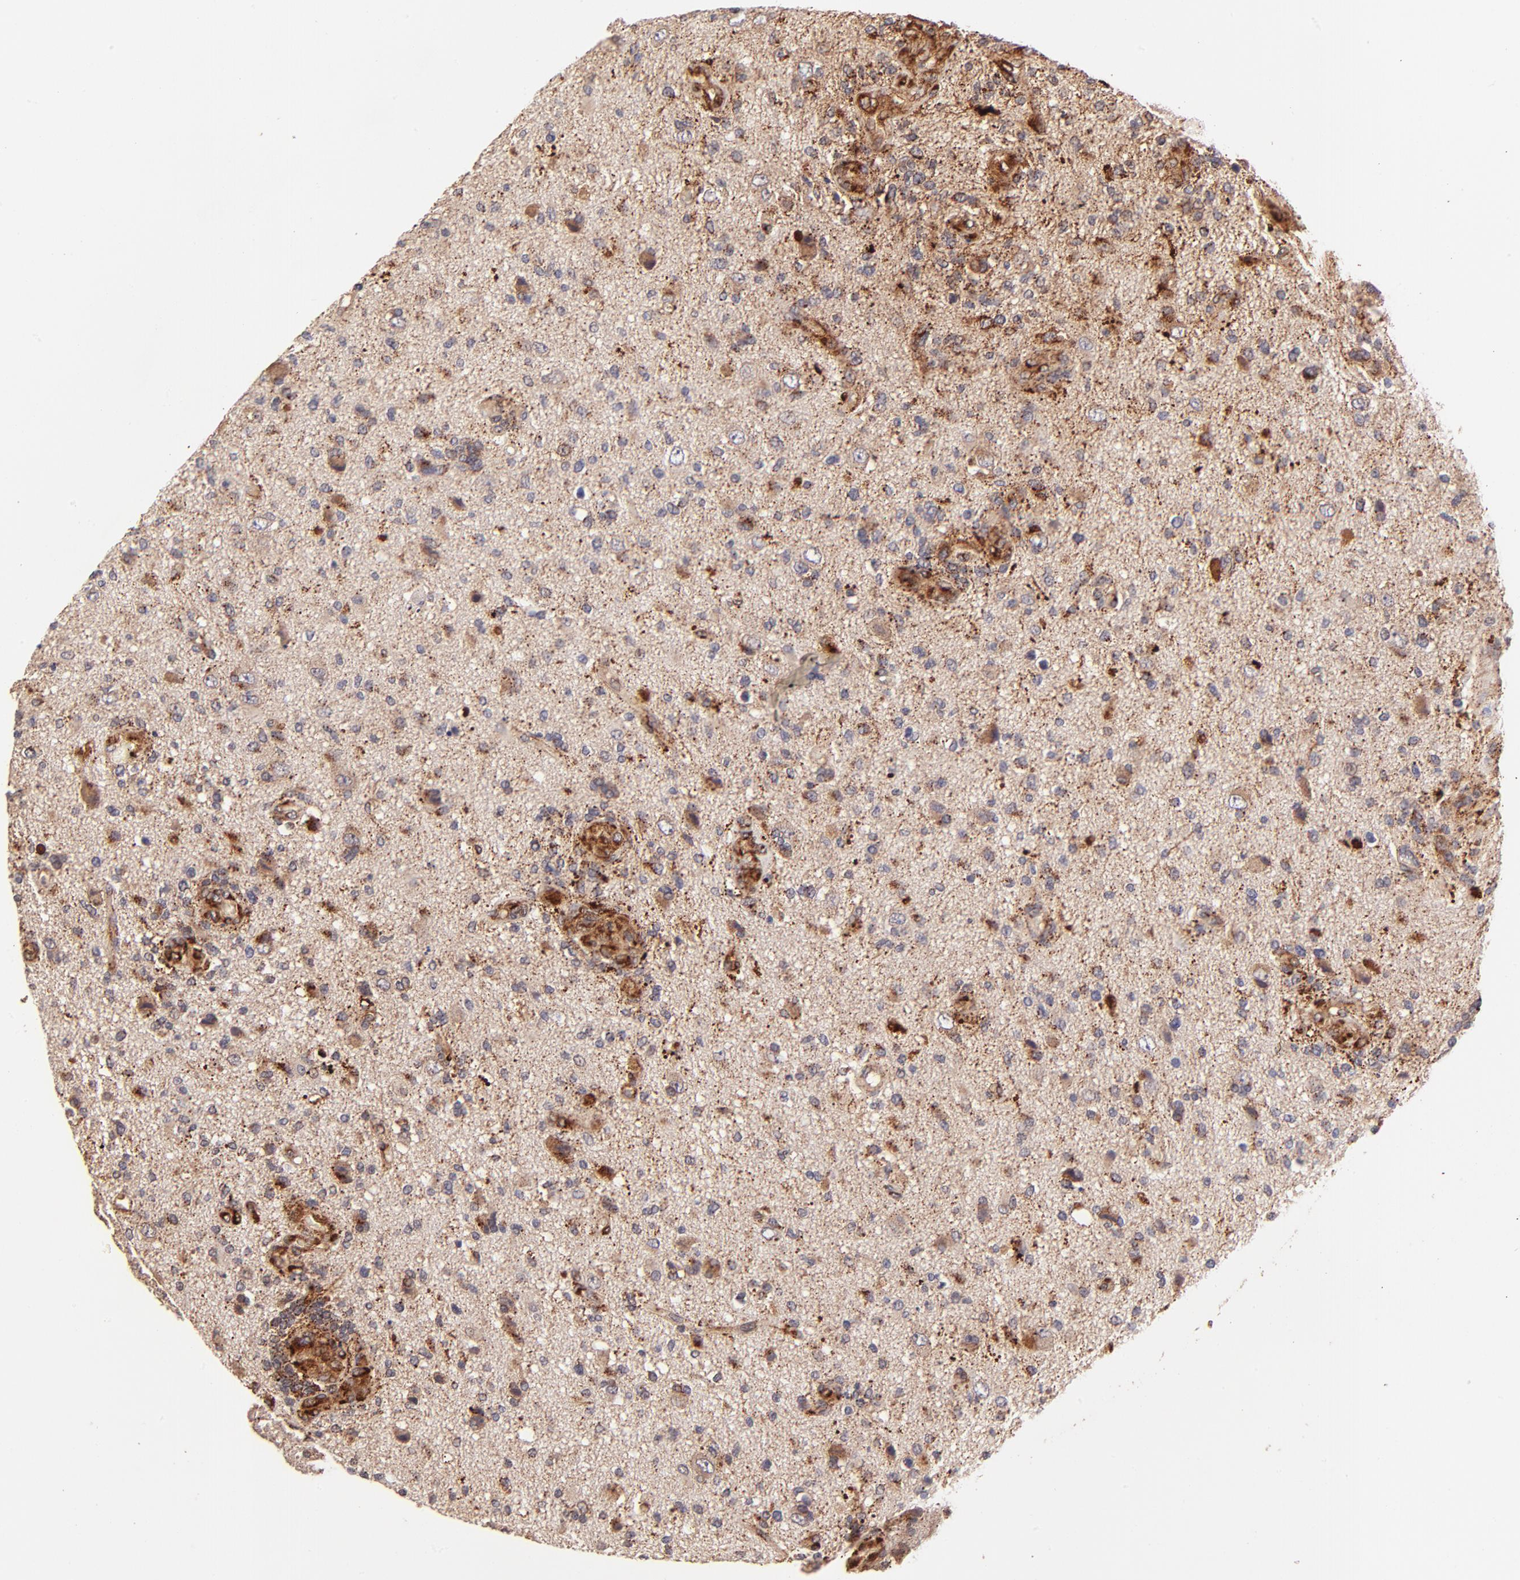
{"staining": {"intensity": "moderate", "quantity": "25%-75%", "location": "cytoplasmic/membranous"}, "tissue": "glioma", "cell_type": "Tumor cells", "image_type": "cancer", "snomed": [{"axis": "morphology", "description": "Normal tissue, NOS"}, {"axis": "morphology", "description": "Glioma, malignant, High grade"}, {"axis": "topography", "description": "Cerebral cortex"}], "caption": "Tumor cells reveal moderate cytoplasmic/membranous expression in approximately 25%-75% of cells in glioma. Using DAB (brown) and hematoxylin (blue) stains, captured at high magnification using brightfield microscopy.", "gene": "SPARC", "patient": {"sex": "male", "age": 75}}